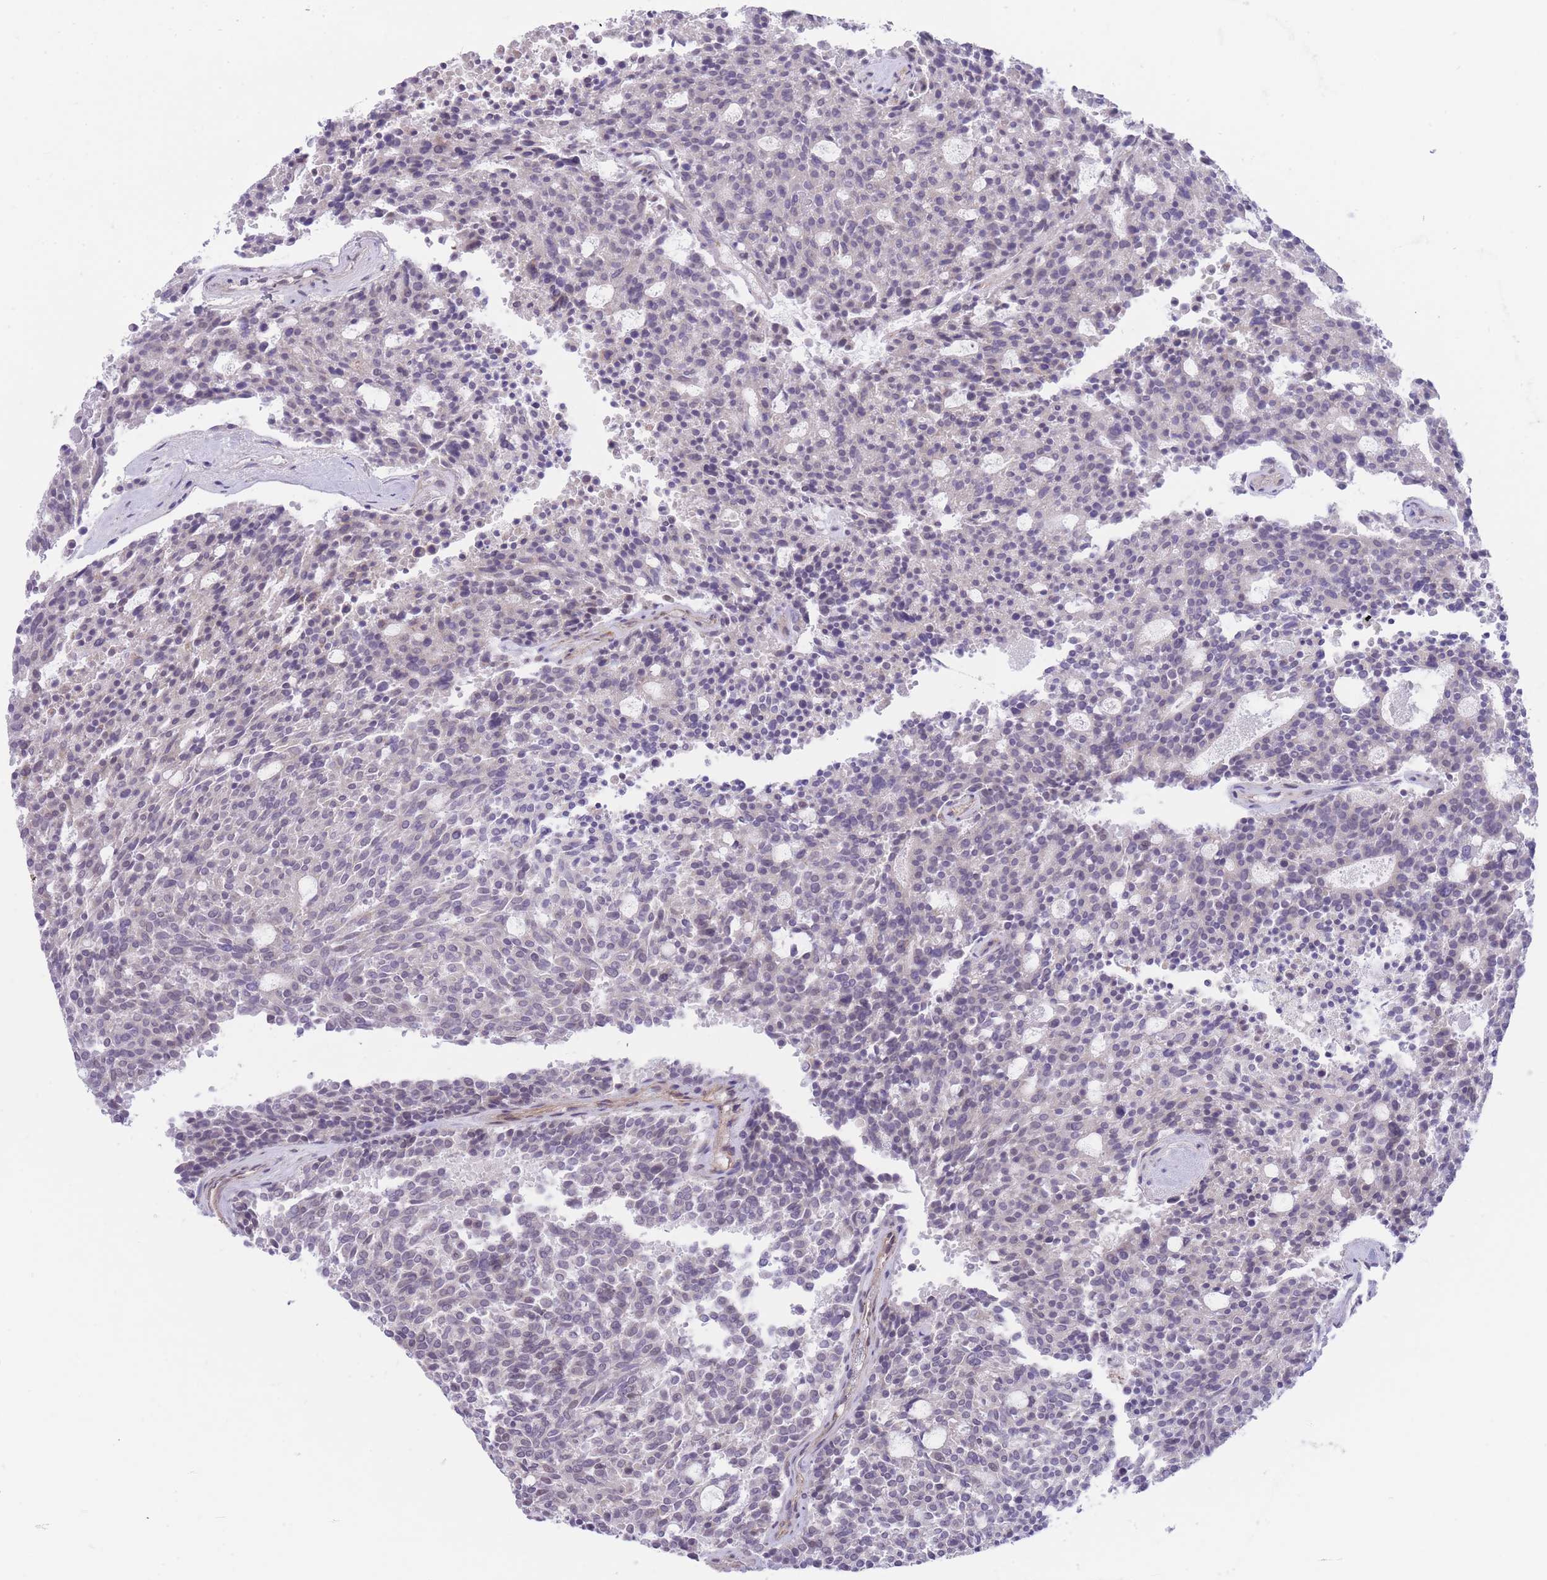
{"staining": {"intensity": "negative", "quantity": "none", "location": "none"}, "tissue": "carcinoid", "cell_type": "Tumor cells", "image_type": "cancer", "snomed": [{"axis": "morphology", "description": "Carcinoid, malignant, NOS"}, {"axis": "topography", "description": "Pancreas"}], "caption": "This is a photomicrograph of immunohistochemistry staining of carcinoid, which shows no expression in tumor cells. (Immunohistochemistry (ihc), brightfield microscopy, high magnification).", "gene": "QTRT1", "patient": {"sex": "female", "age": 54}}